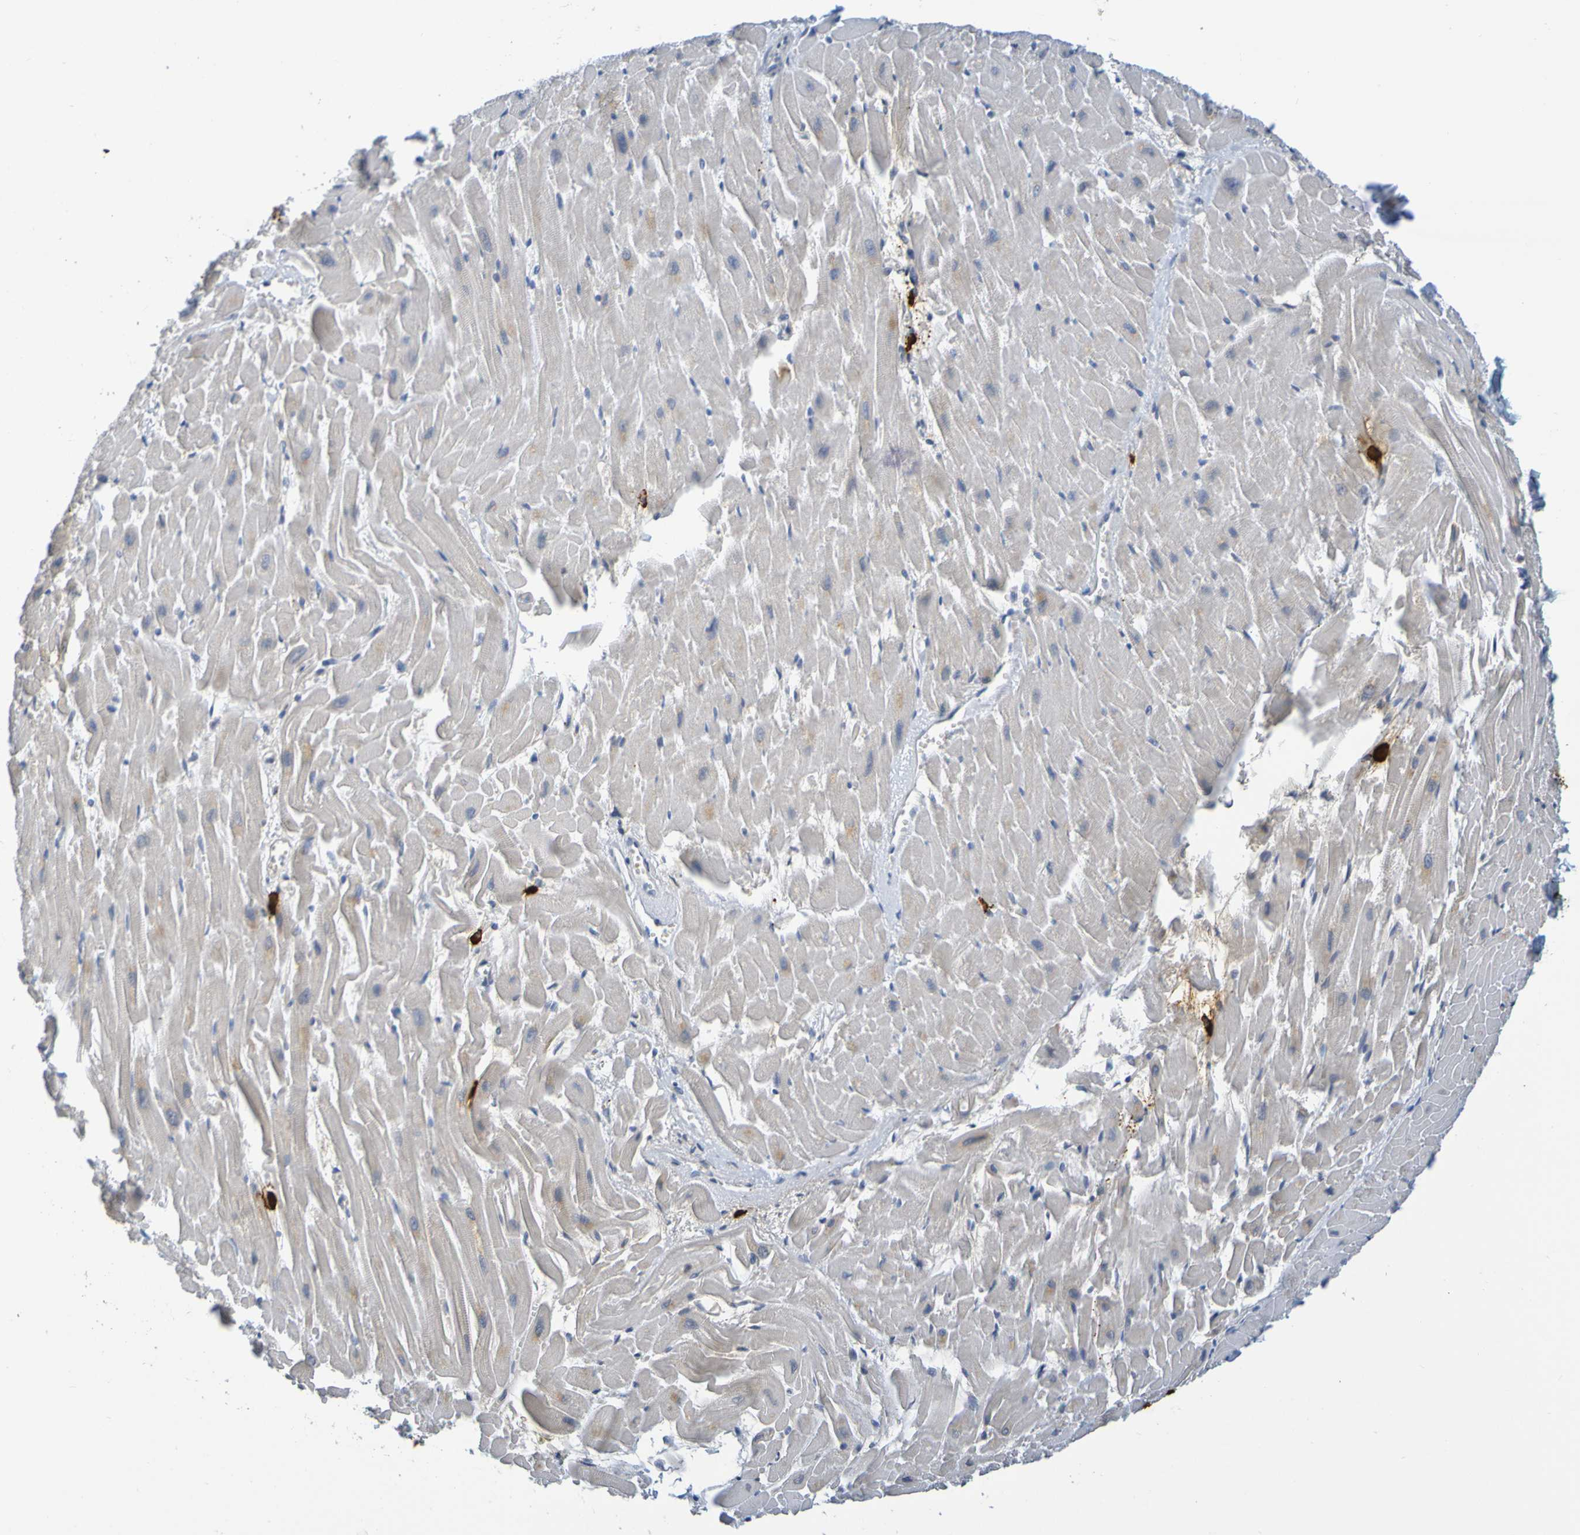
{"staining": {"intensity": "moderate", "quantity": "<25%", "location": "cytoplasmic/membranous"}, "tissue": "heart muscle", "cell_type": "Cardiomyocytes", "image_type": "normal", "snomed": [{"axis": "morphology", "description": "Normal tissue, NOS"}, {"axis": "topography", "description": "Heart"}], "caption": "DAB (3,3'-diaminobenzidine) immunohistochemical staining of benign human heart muscle exhibits moderate cytoplasmic/membranous protein positivity in about <25% of cardiomyocytes.", "gene": "C3AR1", "patient": {"sex": "female", "age": 19}}